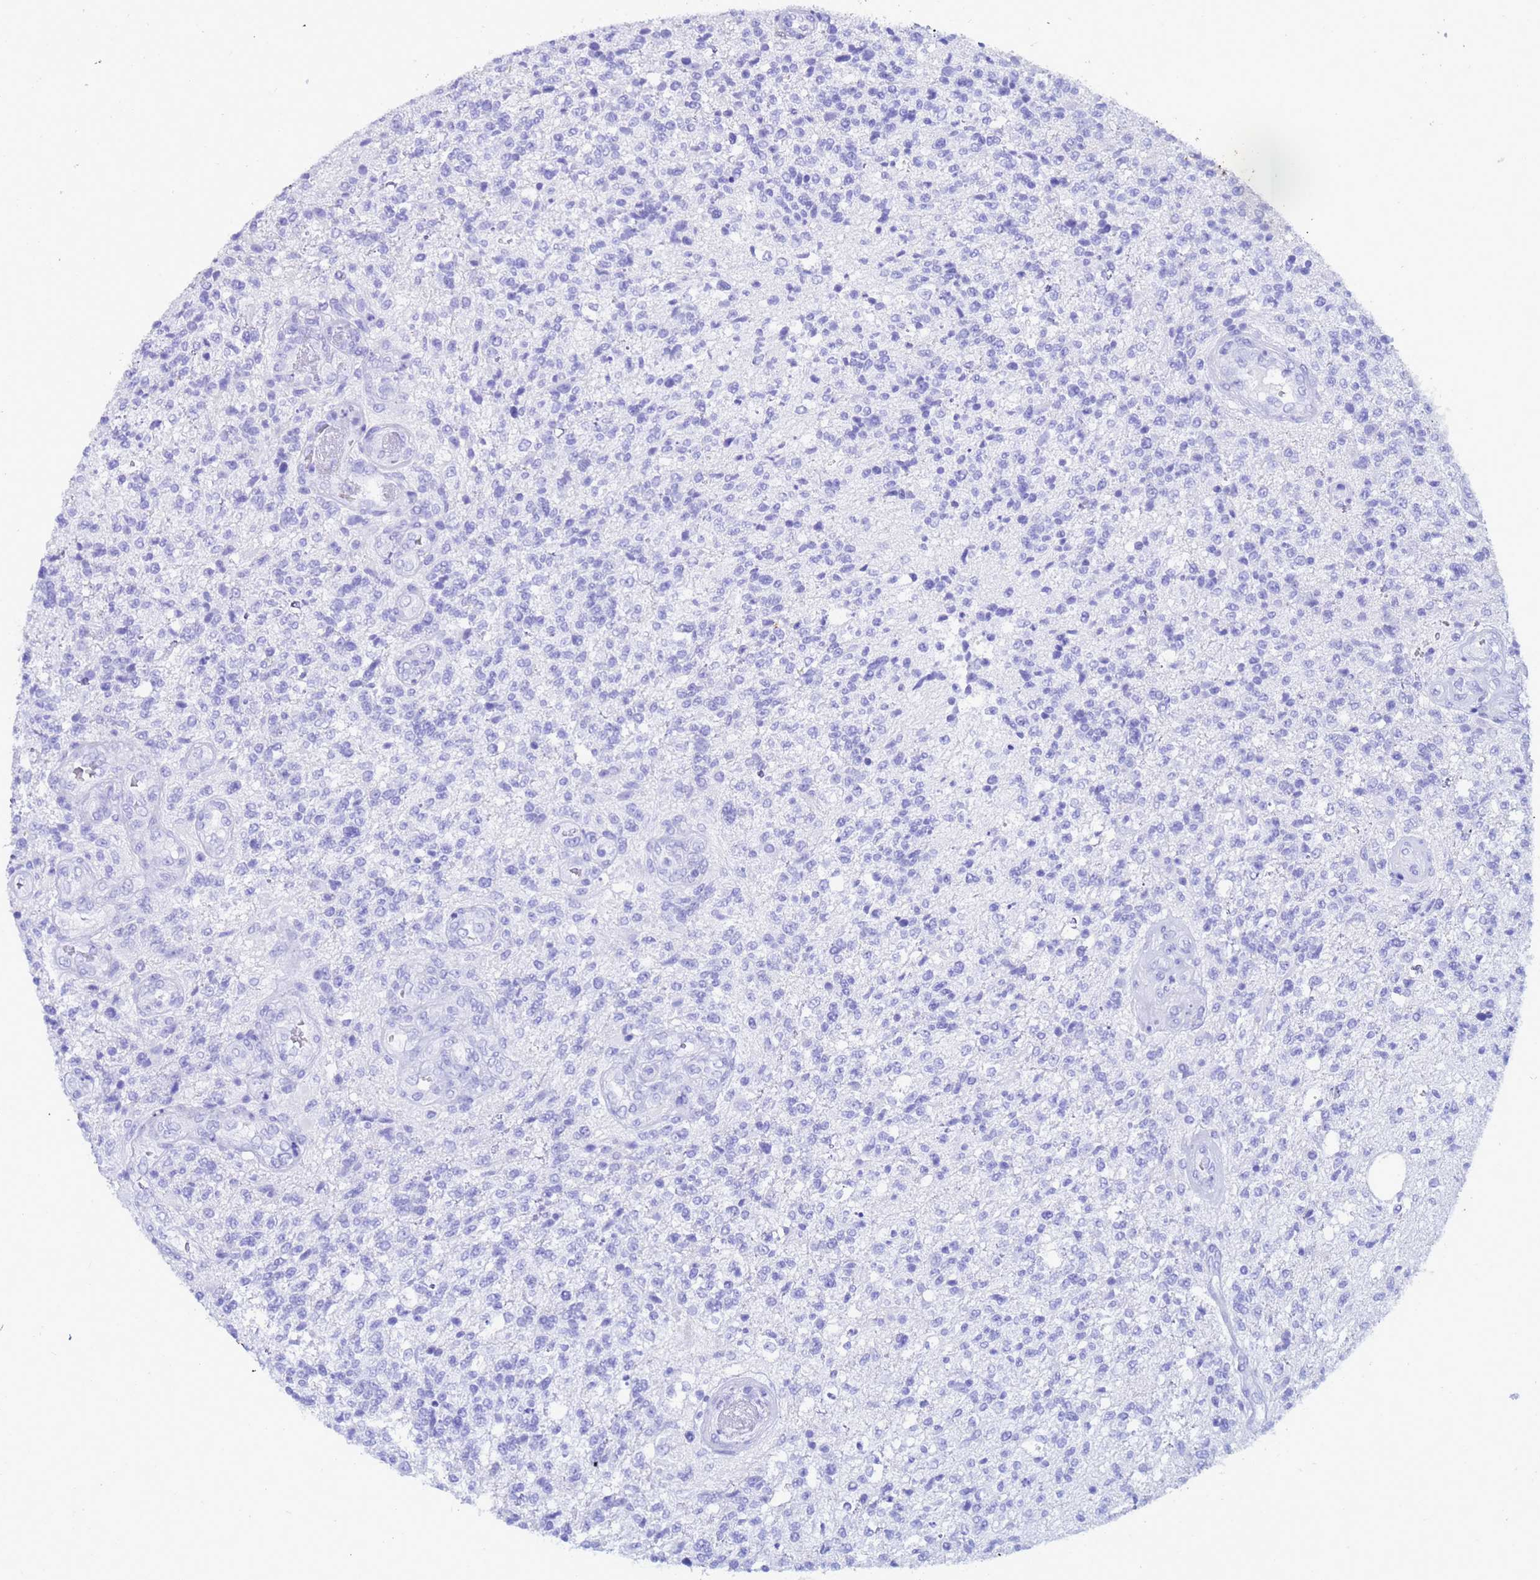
{"staining": {"intensity": "negative", "quantity": "none", "location": "none"}, "tissue": "glioma", "cell_type": "Tumor cells", "image_type": "cancer", "snomed": [{"axis": "morphology", "description": "Glioma, malignant, High grade"}, {"axis": "topography", "description": "Brain"}], "caption": "This is an IHC micrograph of human glioma. There is no staining in tumor cells.", "gene": "AKR1C2", "patient": {"sex": "male", "age": 56}}